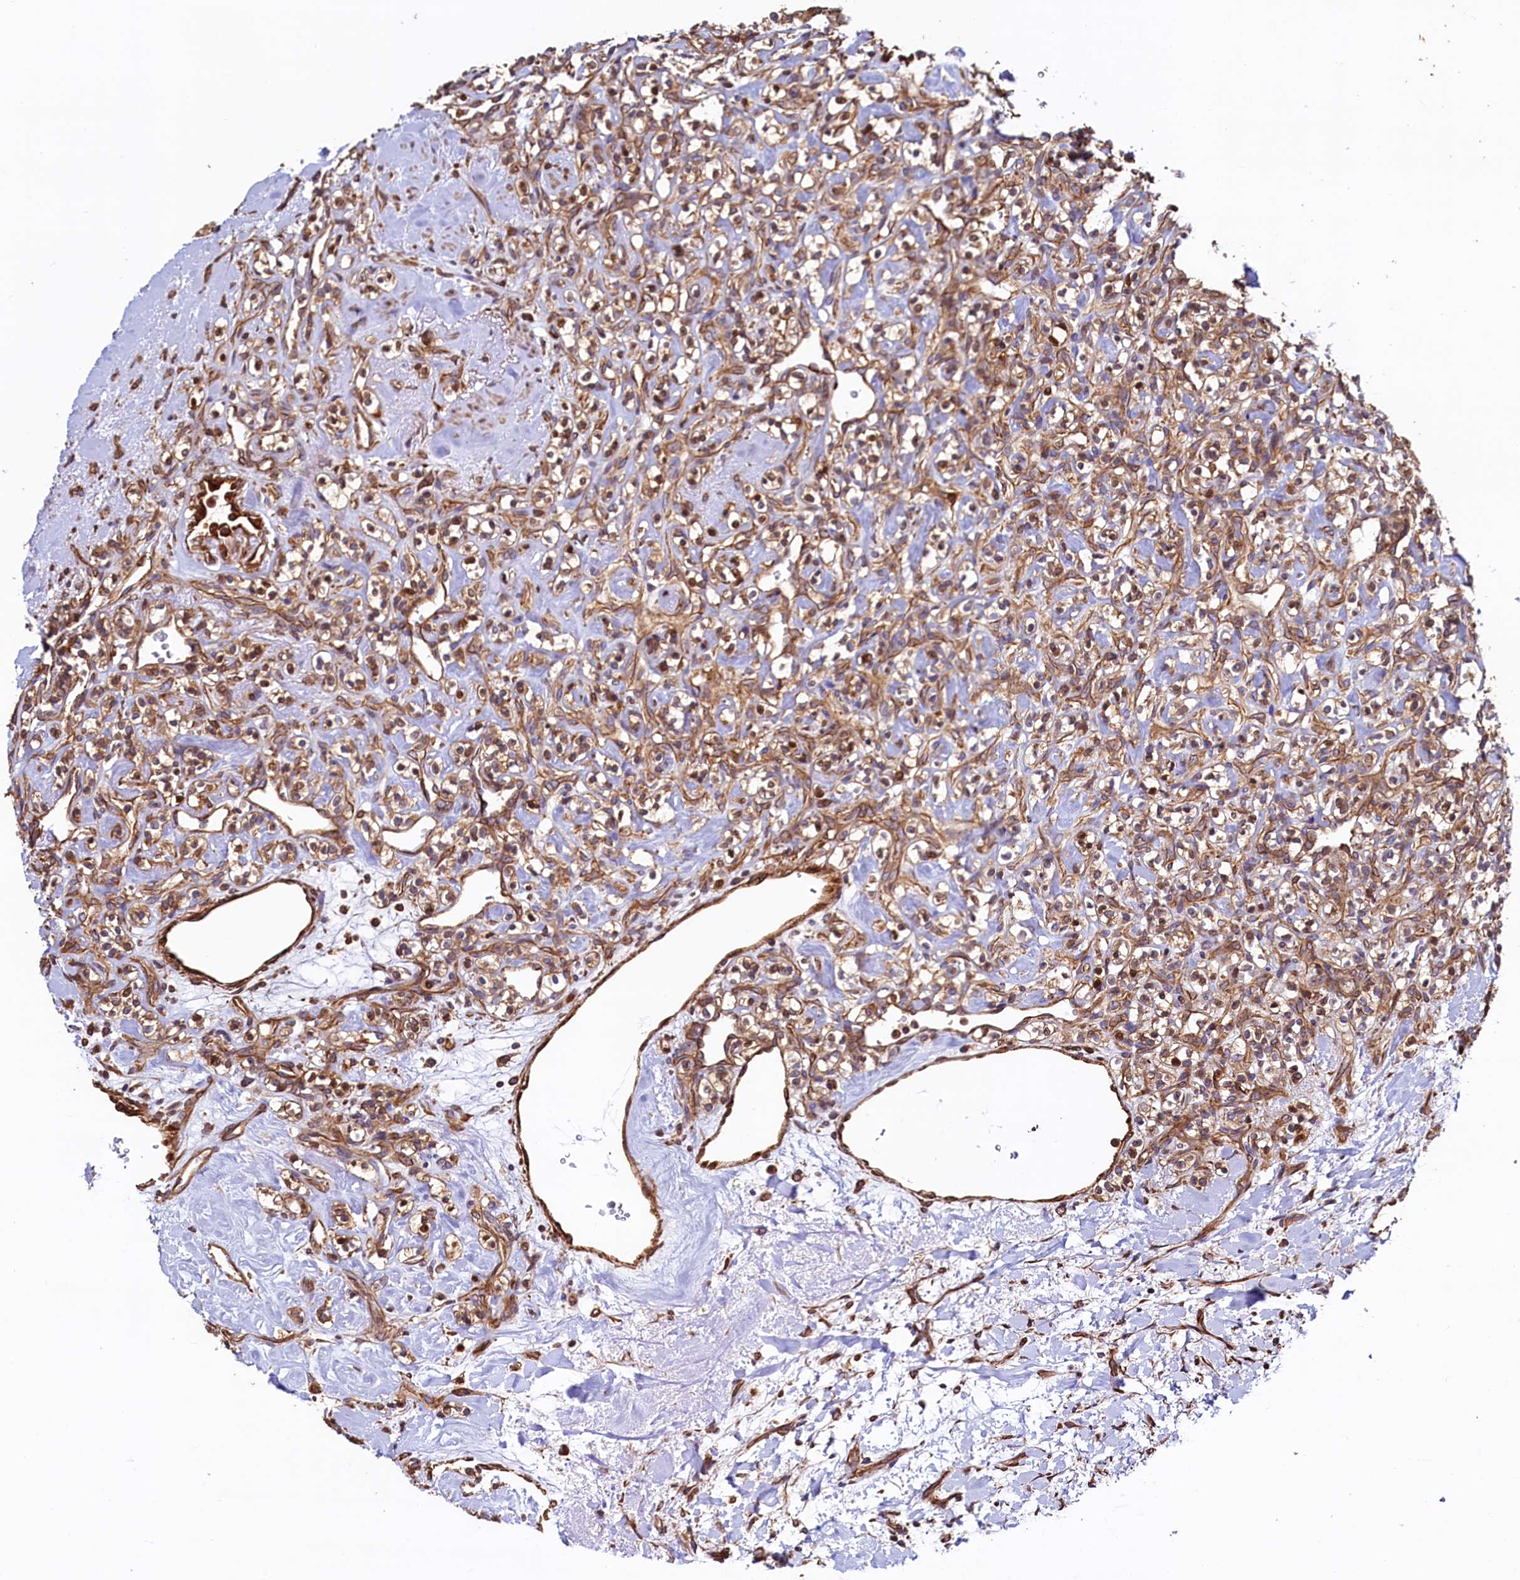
{"staining": {"intensity": "moderate", "quantity": ">75%", "location": "cytoplasmic/membranous,nuclear"}, "tissue": "renal cancer", "cell_type": "Tumor cells", "image_type": "cancer", "snomed": [{"axis": "morphology", "description": "Adenocarcinoma, NOS"}, {"axis": "topography", "description": "Kidney"}], "caption": "Moderate cytoplasmic/membranous and nuclear staining is identified in about >75% of tumor cells in renal adenocarcinoma. The protein of interest is shown in brown color, while the nuclei are stained blue.", "gene": "ATXN2L", "patient": {"sex": "male", "age": 77}}